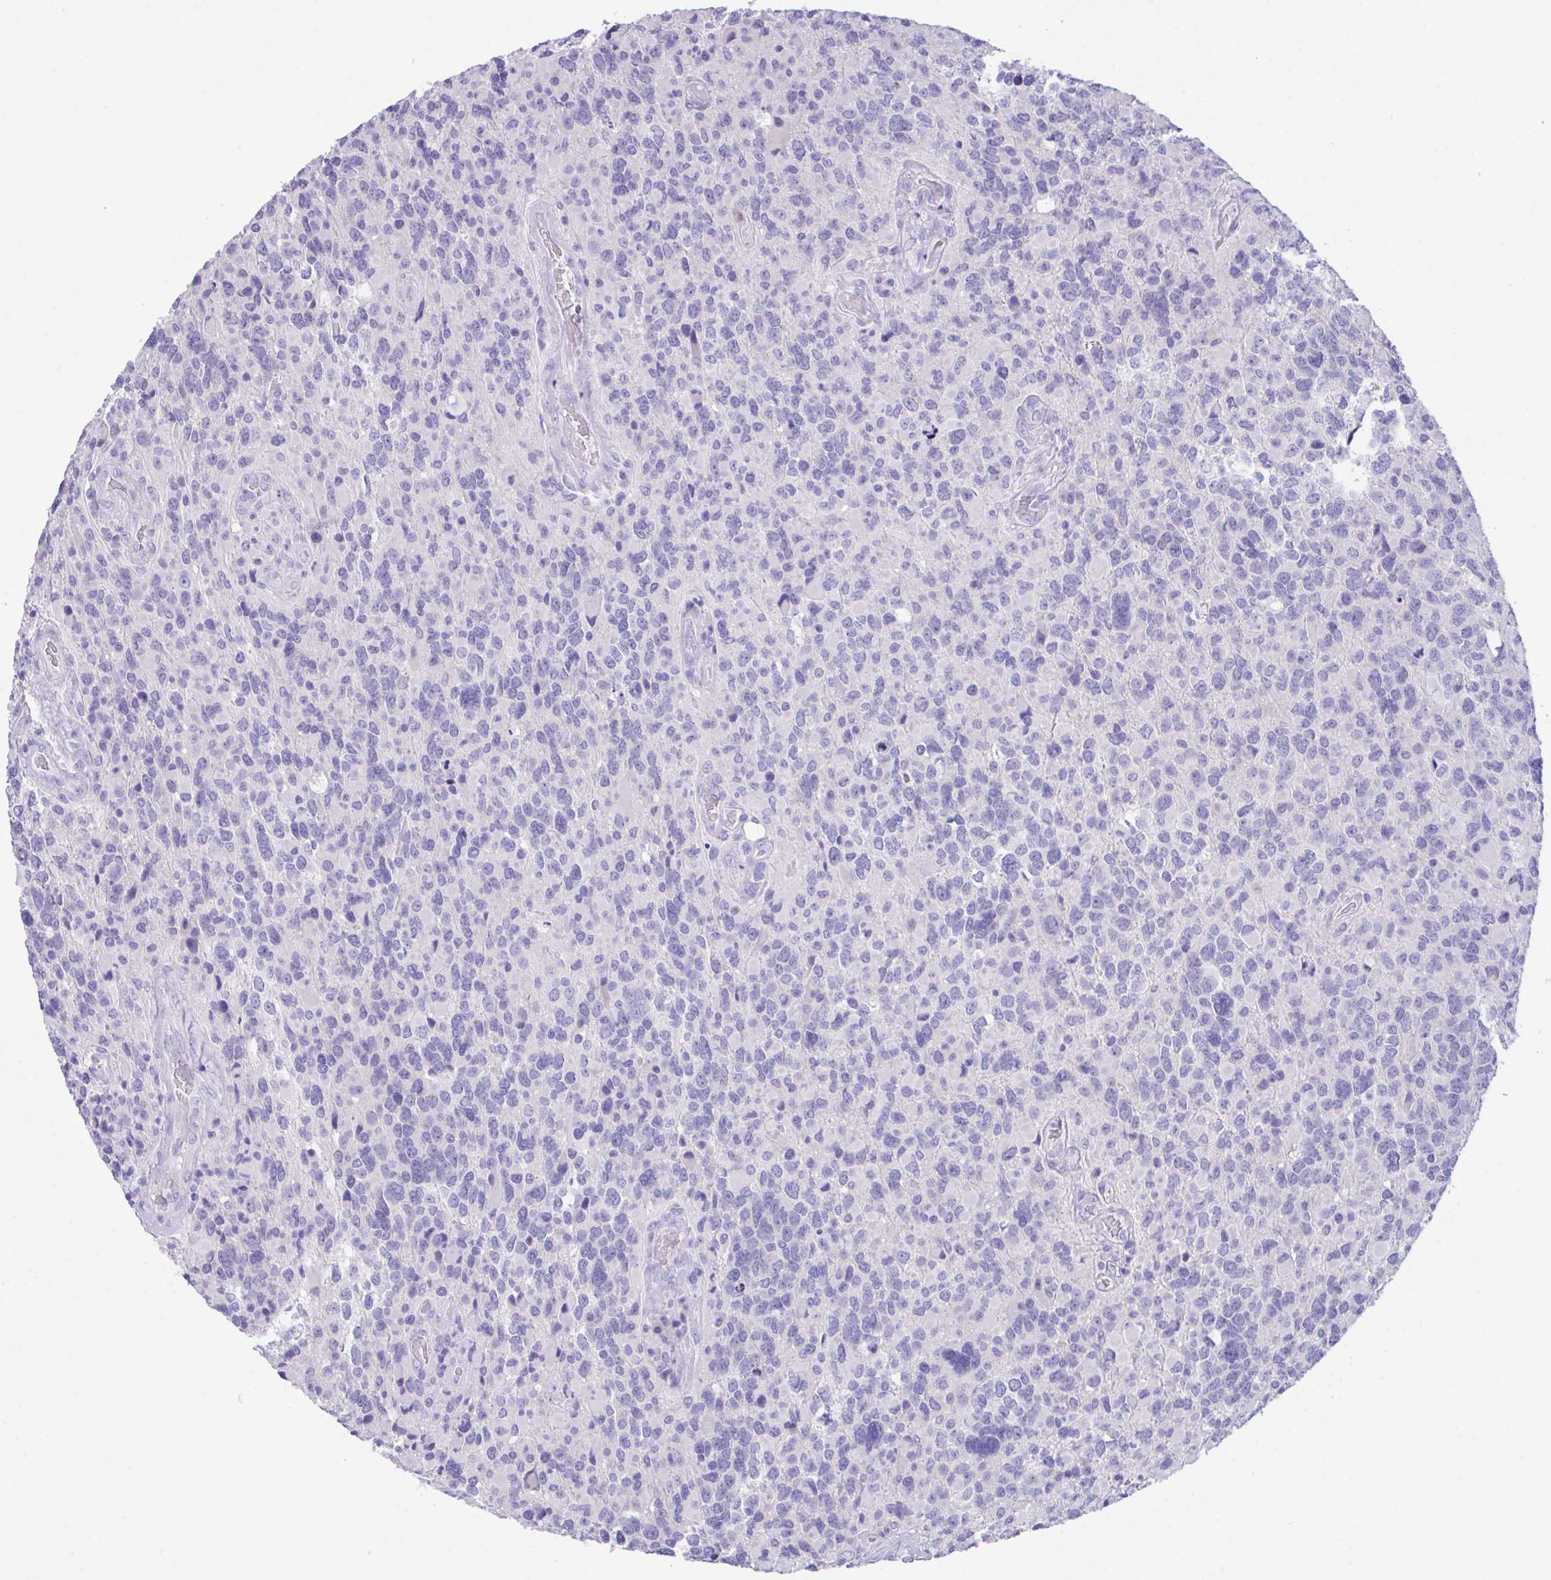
{"staining": {"intensity": "negative", "quantity": "none", "location": "none"}, "tissue": "glioma", "cell_type": "Tumor cells", "image_type": "cancer", "snomed": [{"axis": "morphology", "description": "Glioma, malignant, High grade"}, {"axis": "topography", "description": "Brain"}], "caption": "DAB immunohistochemical staining of glioma exhibits no significant expression in tumor cells.", "gene": "HACD4", "patient": {"sex": "female", "age": 40}}